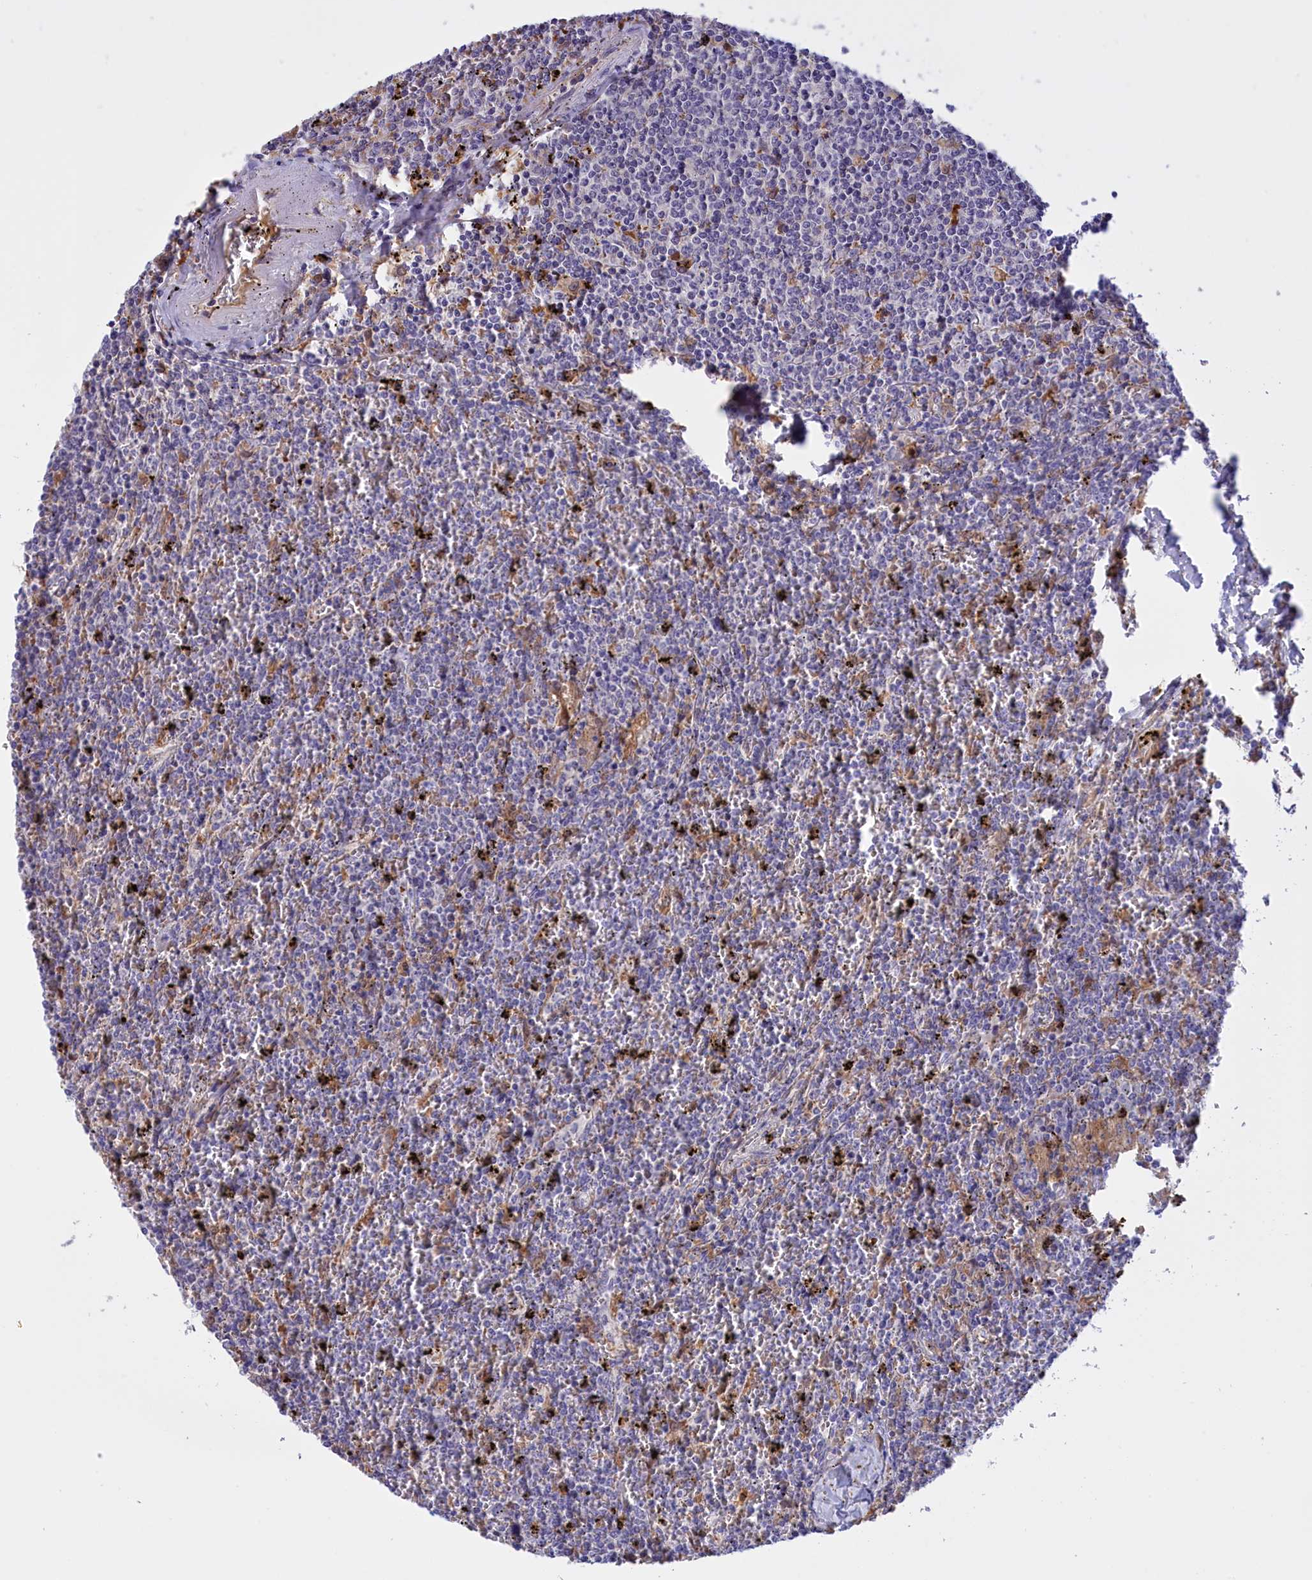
{"staining": {"intensity": "negative", "quantity": "none", "location": "none"}, "tissue": "lymphoma", "cell_type": "Tumor cells", "image_type": "cancer", "snomed": [{"axis": "morphology", "description": "Malignant lymphoma, non-Hodgkin's type, Low grade"}, {"axis": "topography", "description": "Spleen"}], "caption": "Immunohistochemistry (IHC) photomicrograph of human malignant lymphoma, non-Hodgkin's type (low-grade) stained for a protein (brown), which exhibits no staining in tumor cells.", "gene": "FAM149B1", "patient": {"sex": "female", "age": 19}}